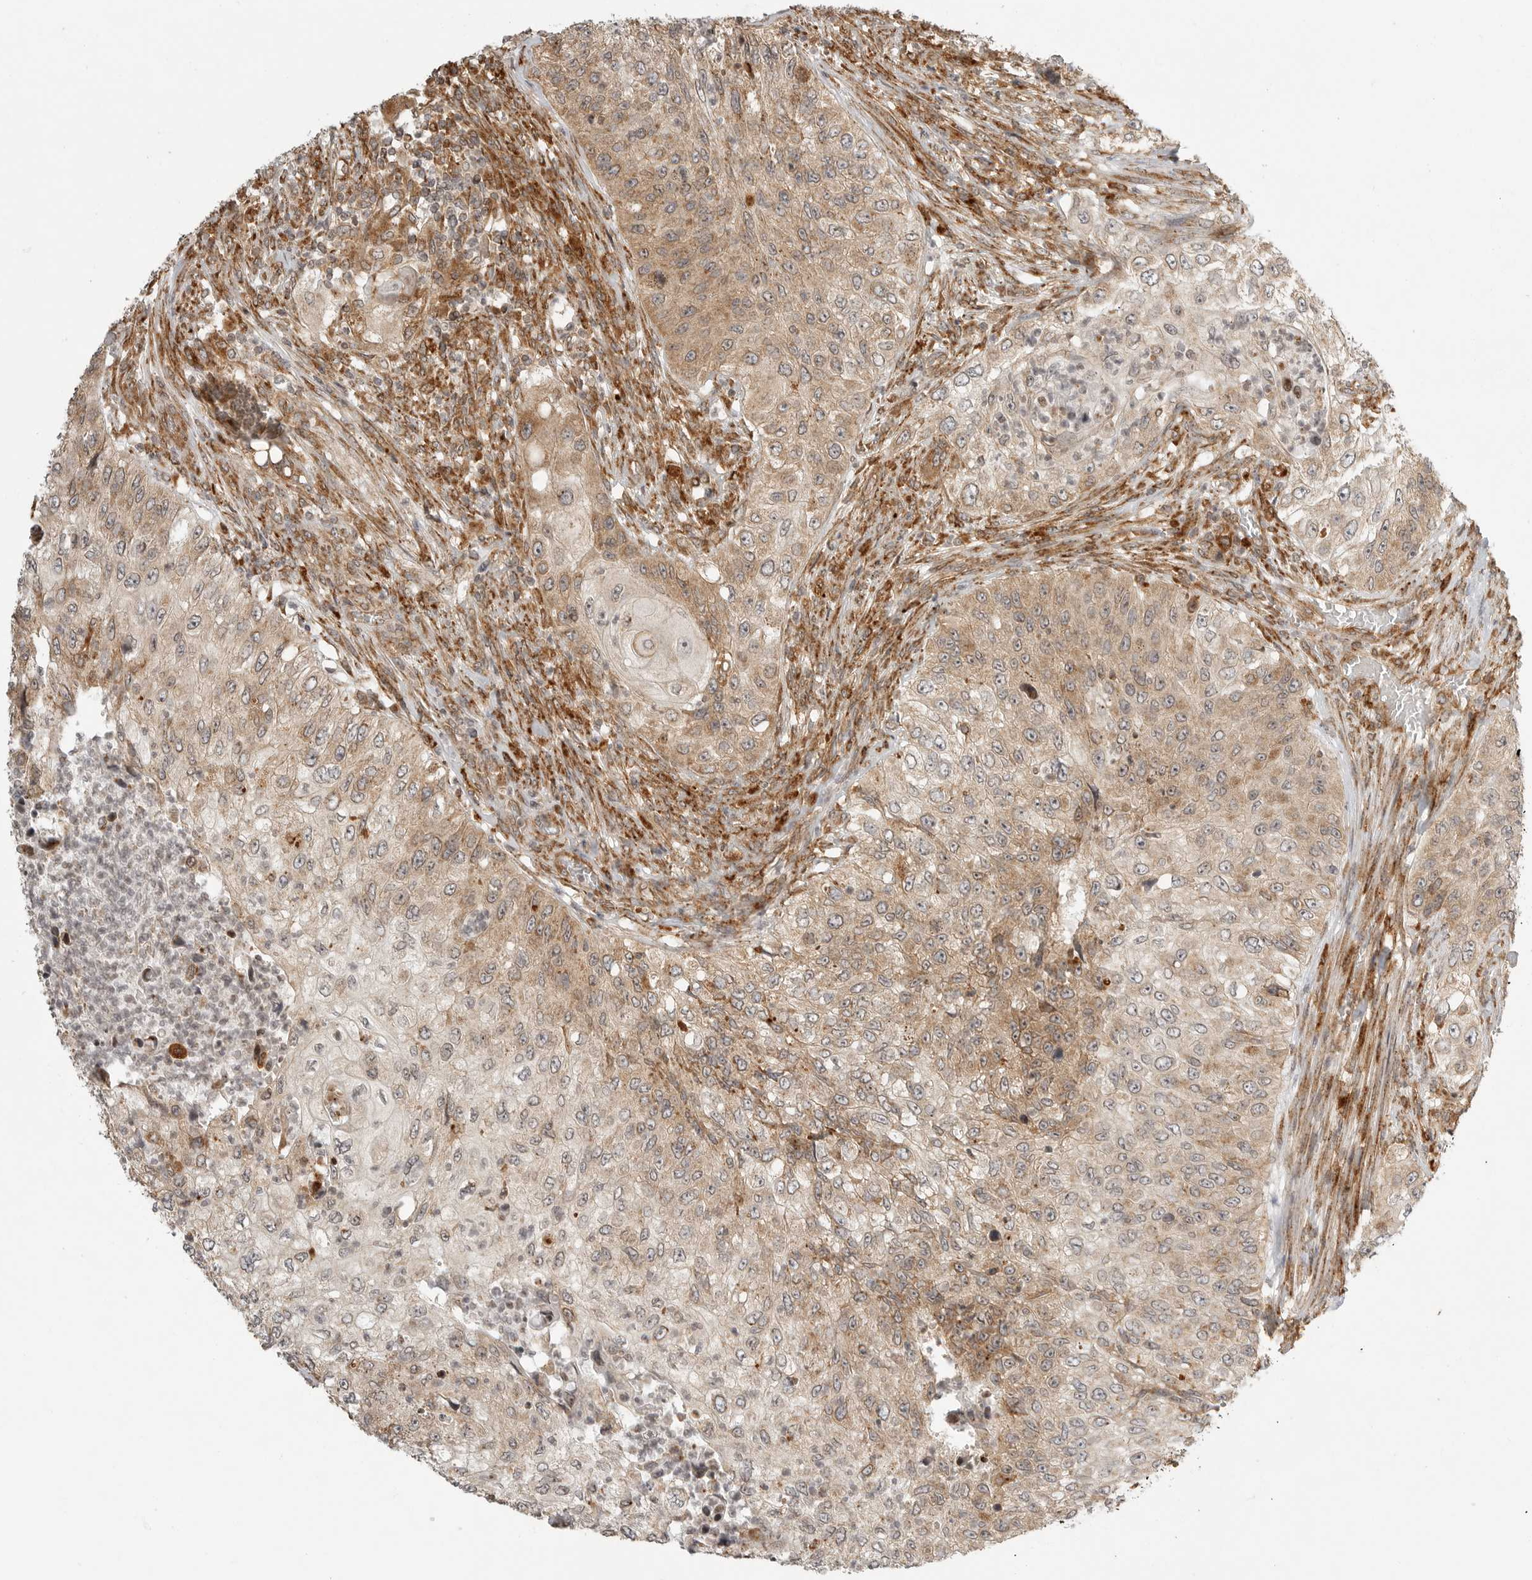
{"staining": {"intensity": "moderate", "quantity": ">75%", "location": "cytoplasmic/membranous"}, "tissue": "urothelial cancer", "cell_type": "Tumor cells", "image_type": "cancer", "snomed": [{"axis": "morphology", "description": "Urothelial carcinoma, High grade"}, {"axis": "topography", "description": "Urinary bladder"}], "caption": "An IHC histopathology image of neoplastic tissue is shown. Protein staining in brown labels moderate cytoplasmic/membranous positivity in urothelial cancer within tumor cells.", "gene": "IDUA", "patient": {"sex": "female", "age": 60}}